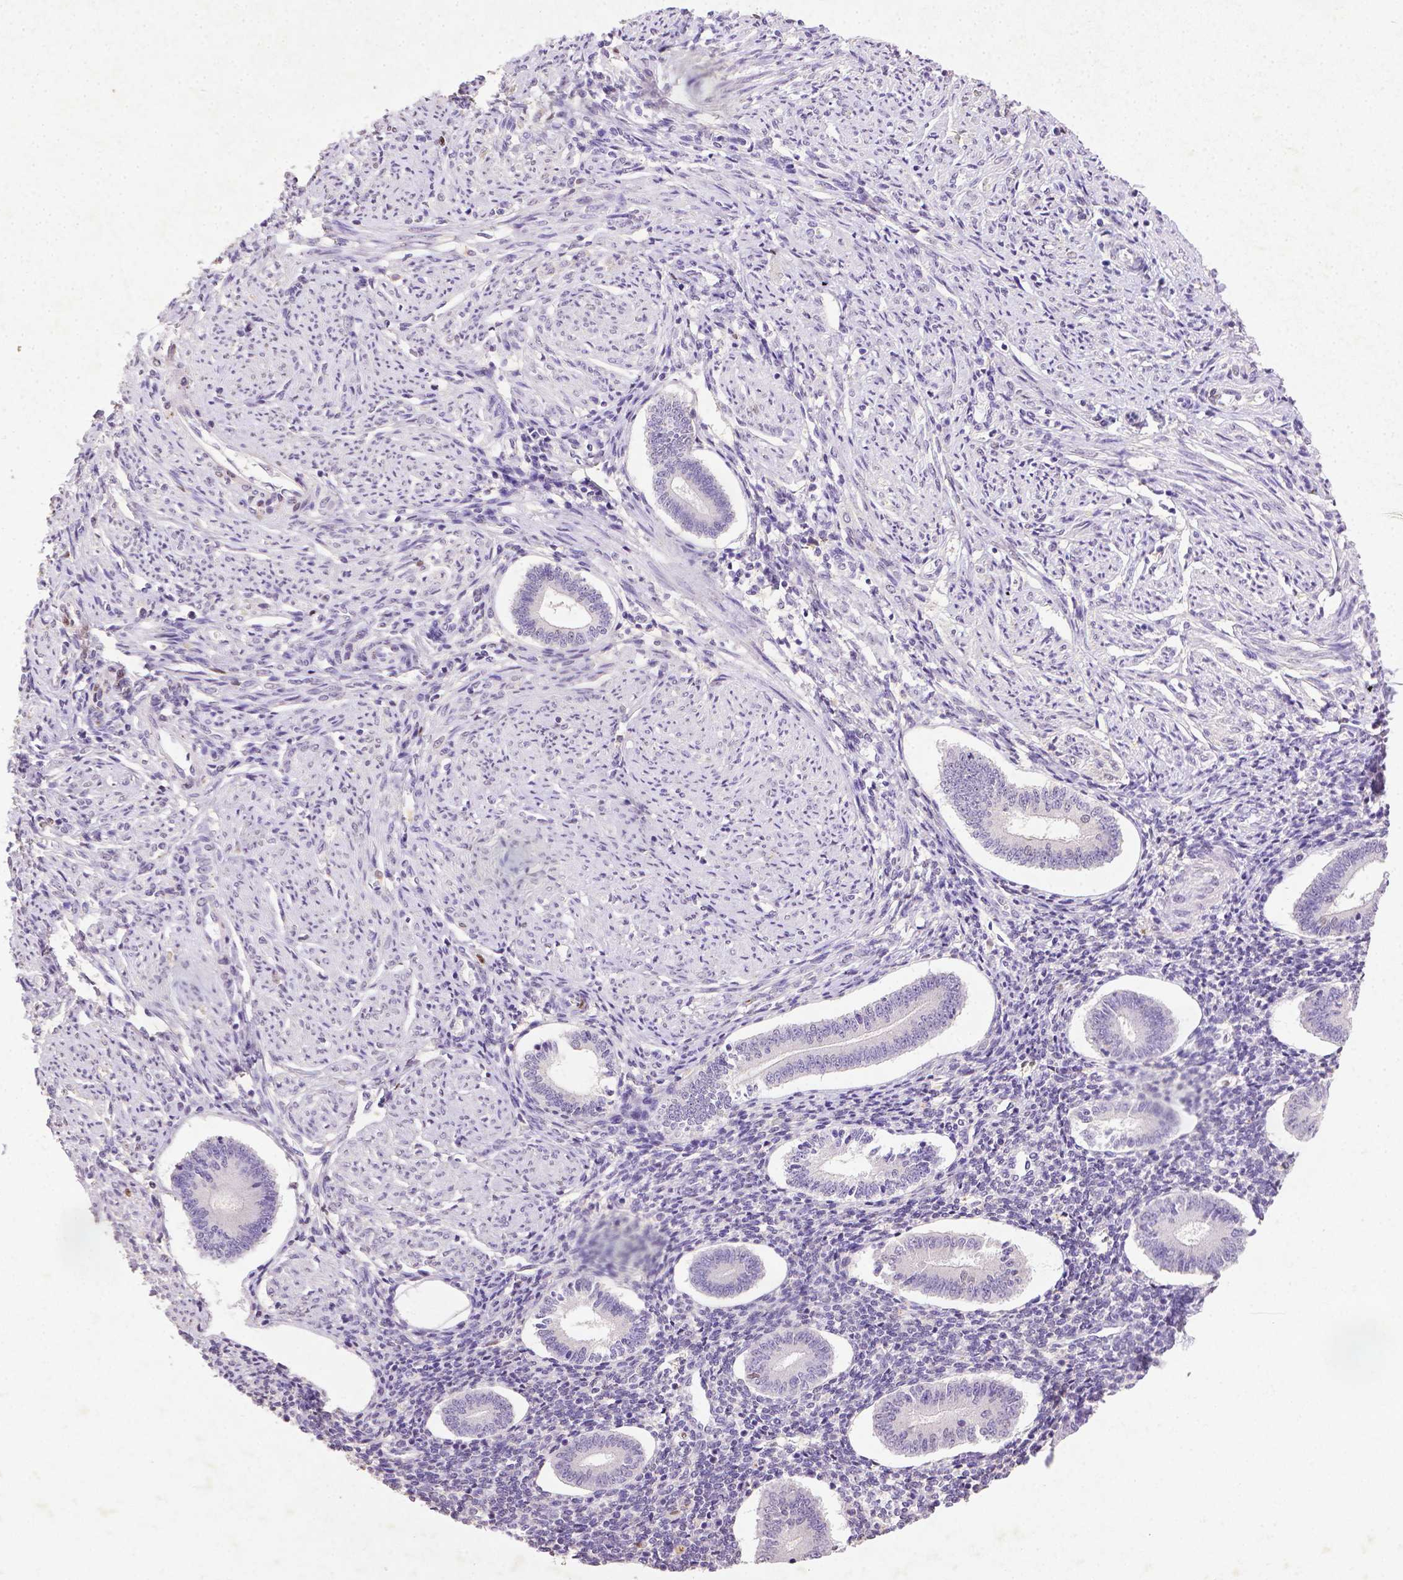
{"staining": {"intensity": "negative", "quantity": "none", "location": "none"}, "tissue": "endometrium", "cell_type": "Cells in endometrial stroma", "image_type": "normal", "snomed": [{"axis": "morphology", "description": "Normal tissue, NOS"}, {"axis": "topography", "description": "Endometrium"}], "caption": "DAB (3,3'-diaminobenzidine) immunohistochemical staining of benign human endometrium exhibits no significant positivity in cells in endometrial stroma. (DAB IHC with hematoxylin counter stain).", "gene": "CDKN1A", "patient": {"sex": "female", "age": 40}}